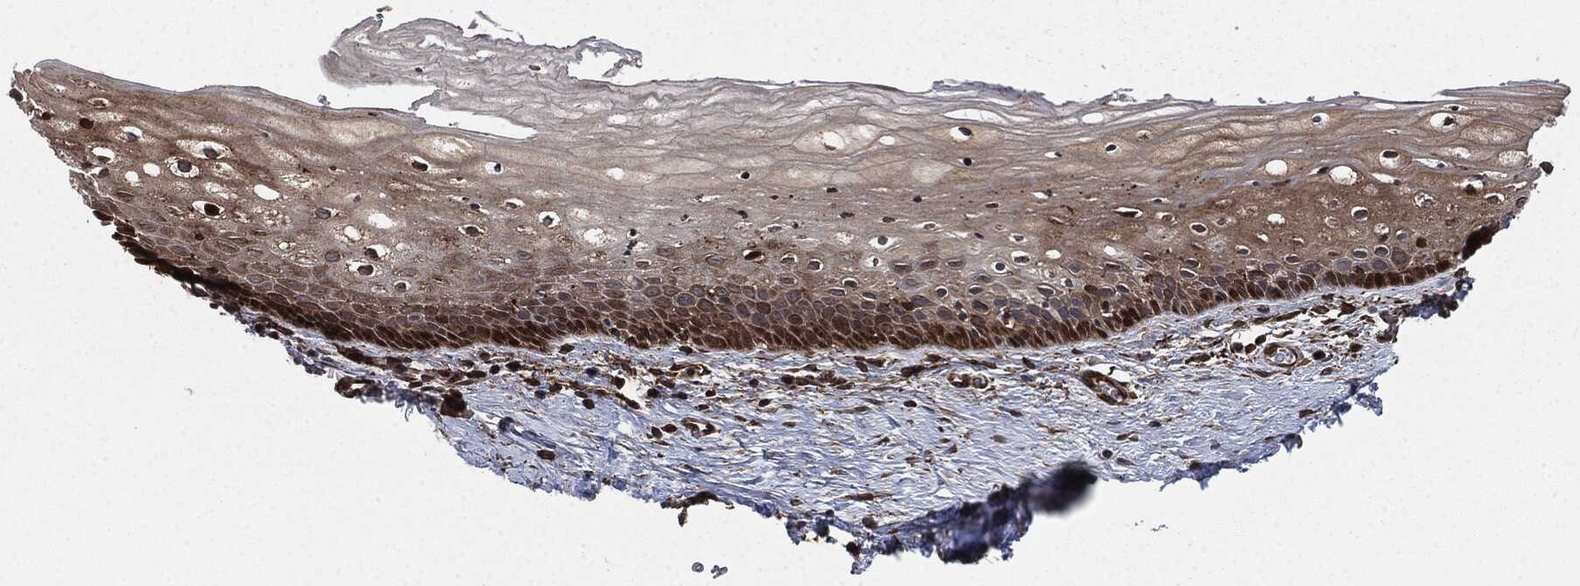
{"staining": {"intensity": "strong", "quantity": "<25%", "location": "cytoplasmic/membranous,nuclear"}, "tissue": "vagina", "cell_type": "Squamous epithelial cells", "image_type": "normal", "snomed": [{"axis": "morphology", "description": "Normal tissue, NOS"}, {"axis": "topography", "description": "Vagina"}], "caption": "Immunohistochemical staining of unremarkable vagina displays strong cytoplasmic/membranous,nuclear protein expression in about <25% of squamous epithelial cells.", "gene": "RAP1GDS1", "patient": {"sex": "female", "age": 32}}